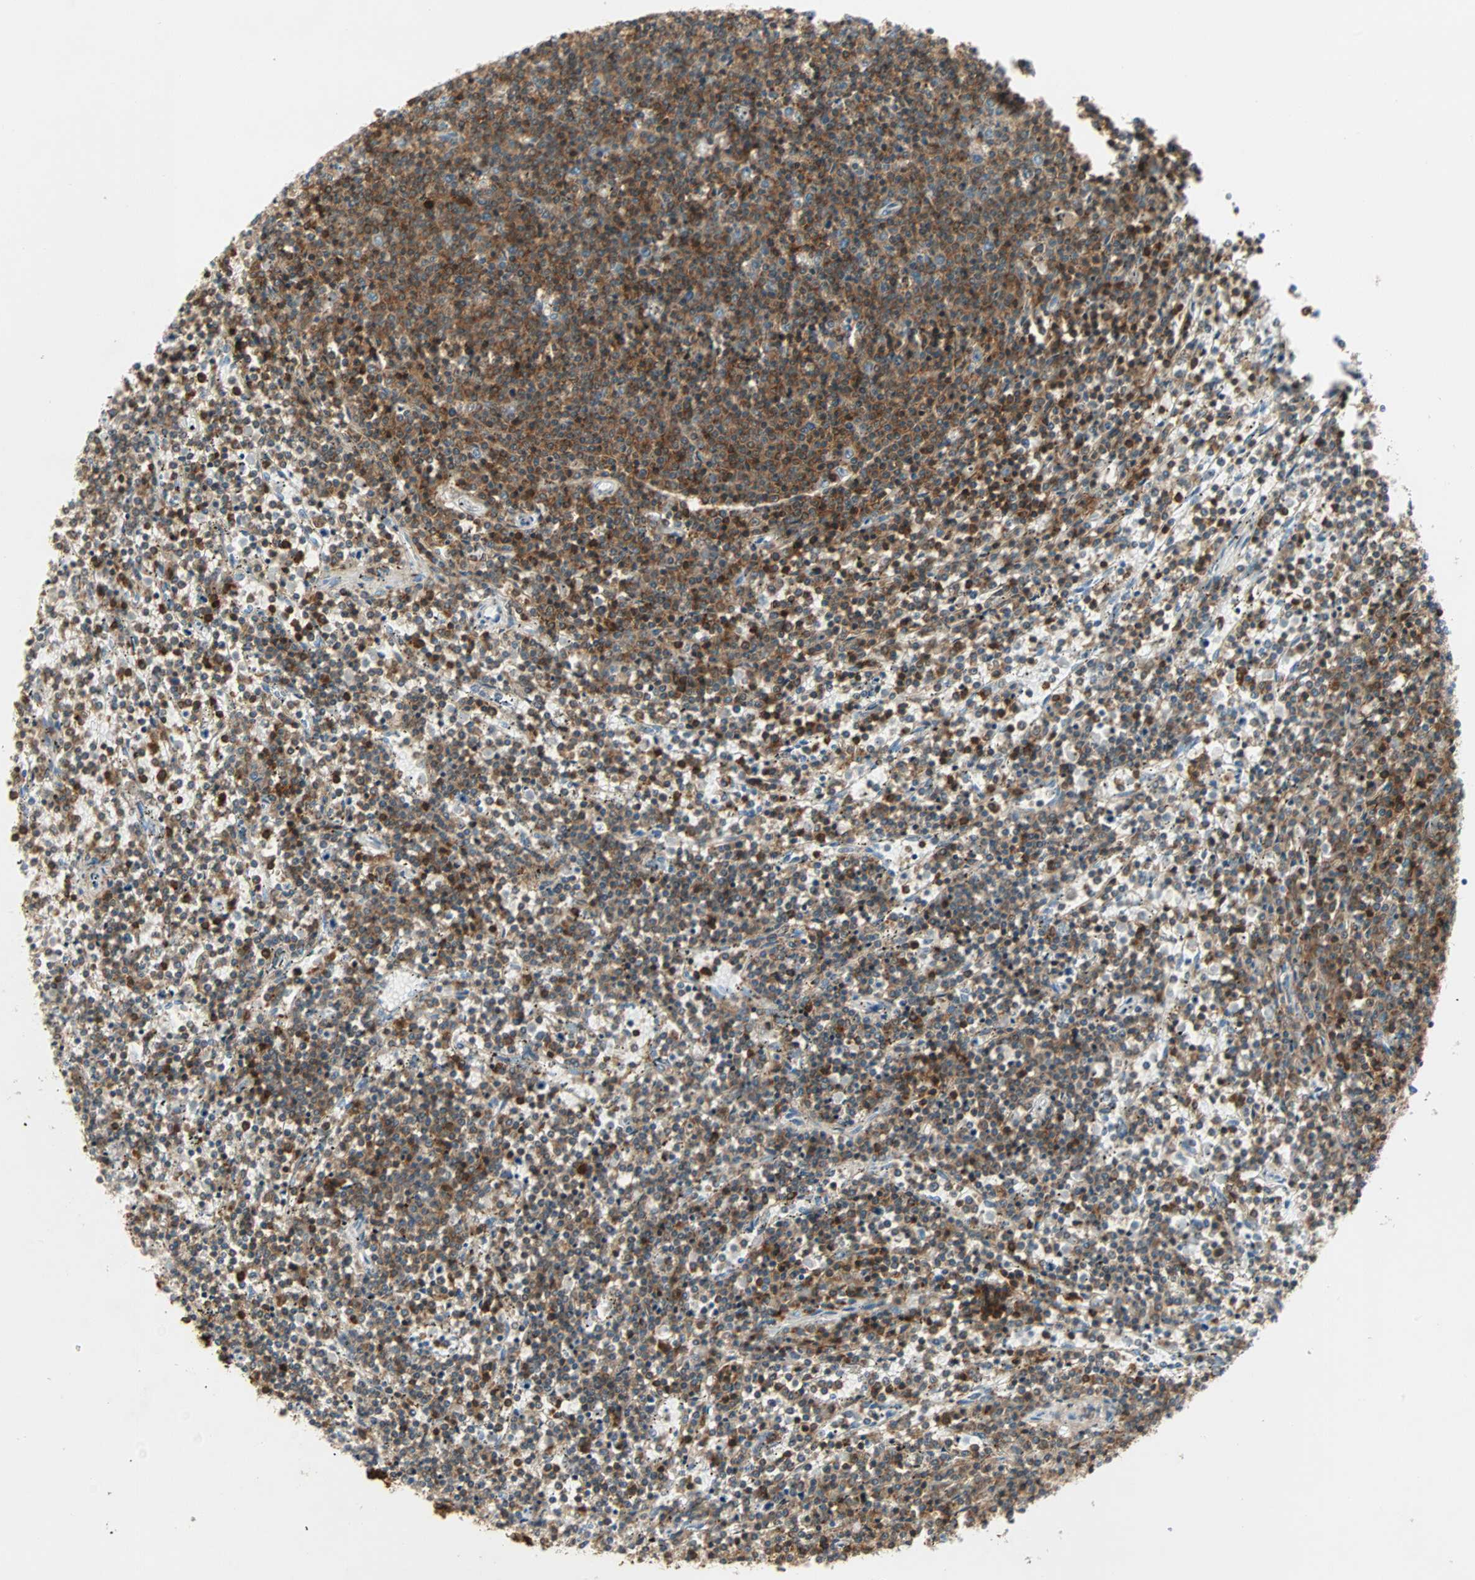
{"staining": {"intensity": "moderate", "quantity": ">75%", "location": "cytoplasmic/membranous"}, "tissue": "lymphoma", "cell_type": "Tumor cells", "image_type": "cancer", "snomed": [{"axis": "morphology", "description": "Malignant lymphoma, non-Hodgkin's type, Low grade"}, {"axis": "topography", "description": "Spleen"}], "caption": "About >75% of tumor cells in human lymphoma display moderate cytoplasmic/membranous protein expression as visualized by brown immunohistochemical staining.", "gene": "FMNL1", "patient": {"sex": "female", "age": 50}}